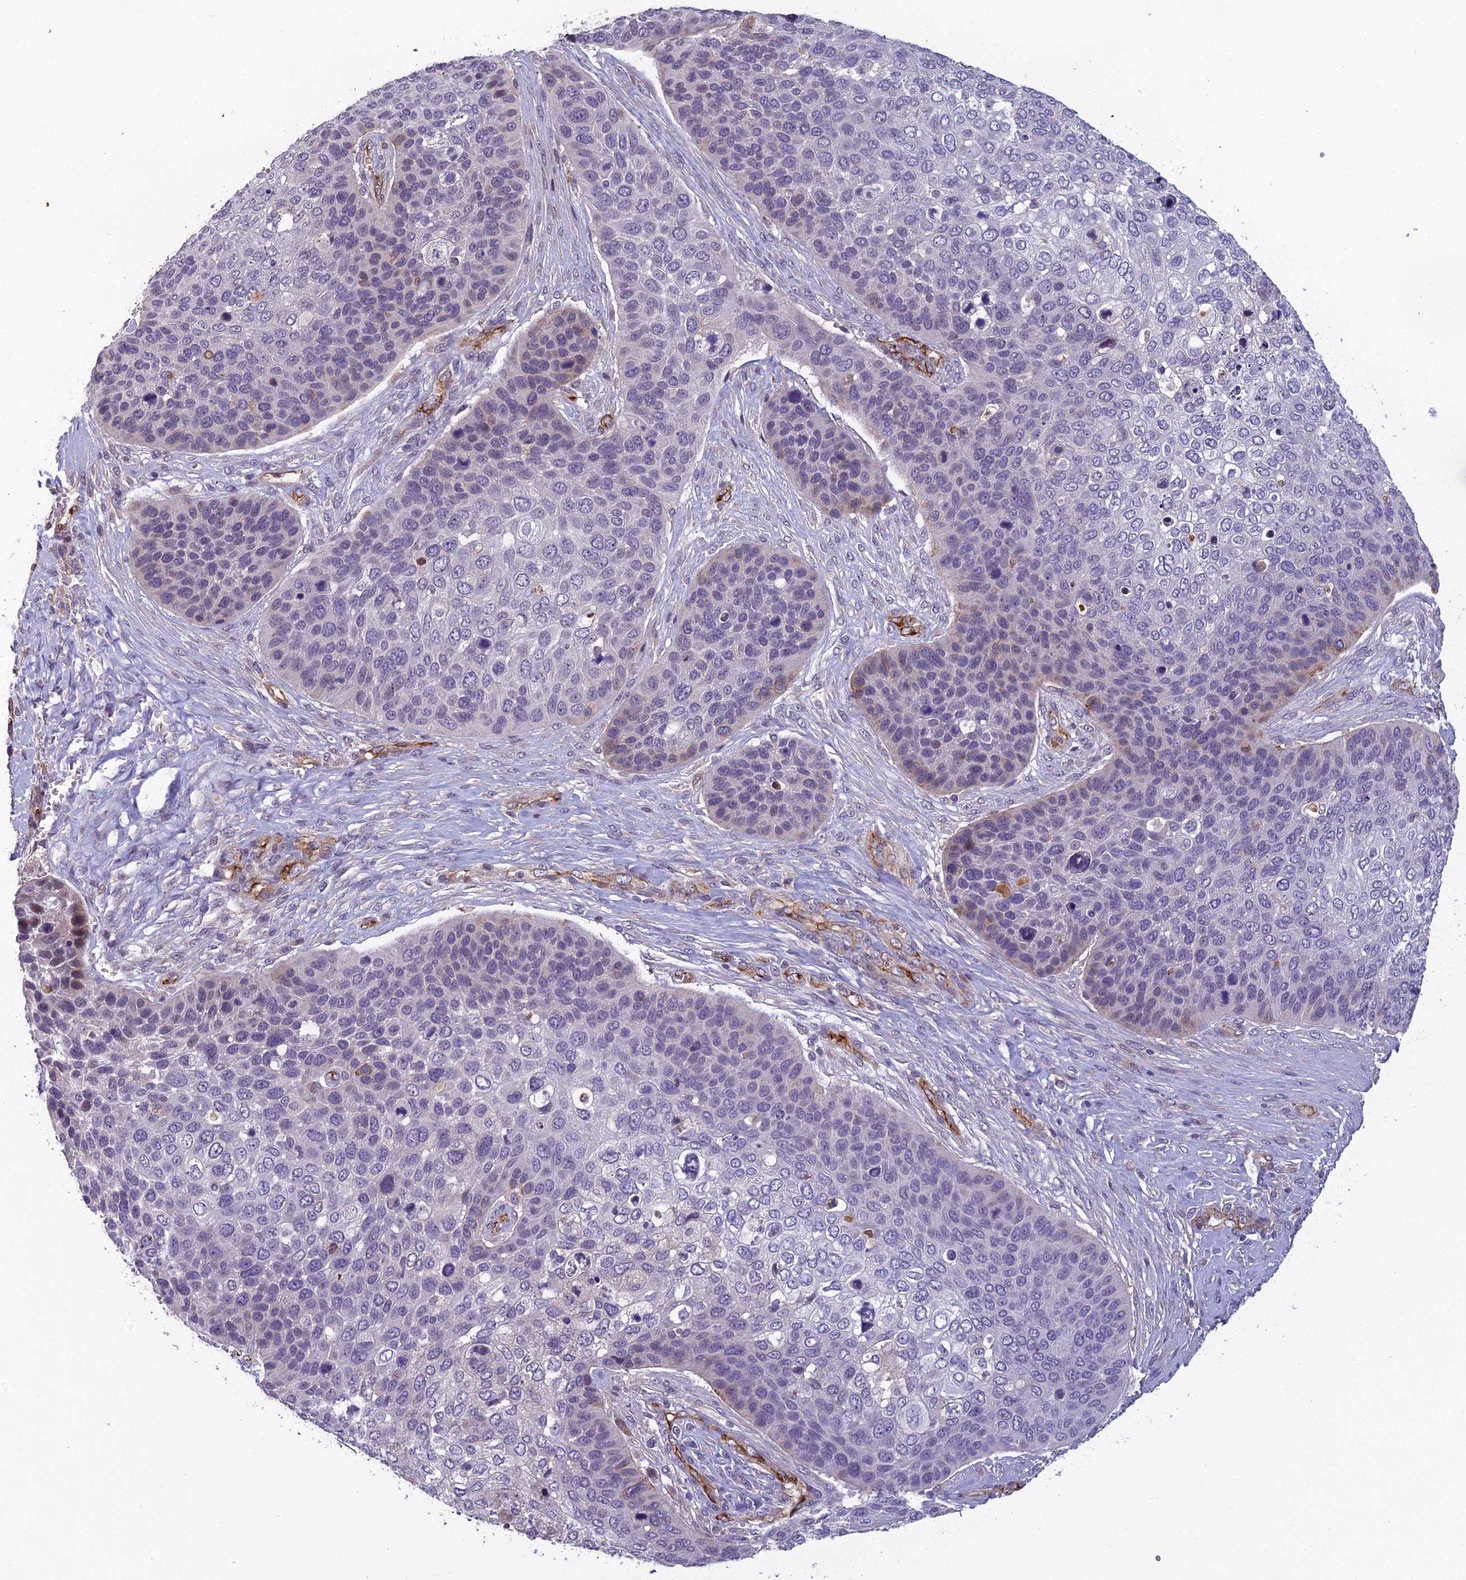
{"staining": {"intensity": "negative", "quantity": "none", "location": "none"}, "tissue": "skin cancer", "cell_type": "Tumor cells", "image_type": "cancer", "snomed": [{"axis": "morphology", "description": "Basal cell carcinoma"}, {"axis": "topography", "description": "Skin"}], "caption": "Immunohistochemical staining of human skin cancer exhibits no significant positivity in tumor cells.", "gene": "TSPAN15", "patient": {"sex": "female", "age": 74}}